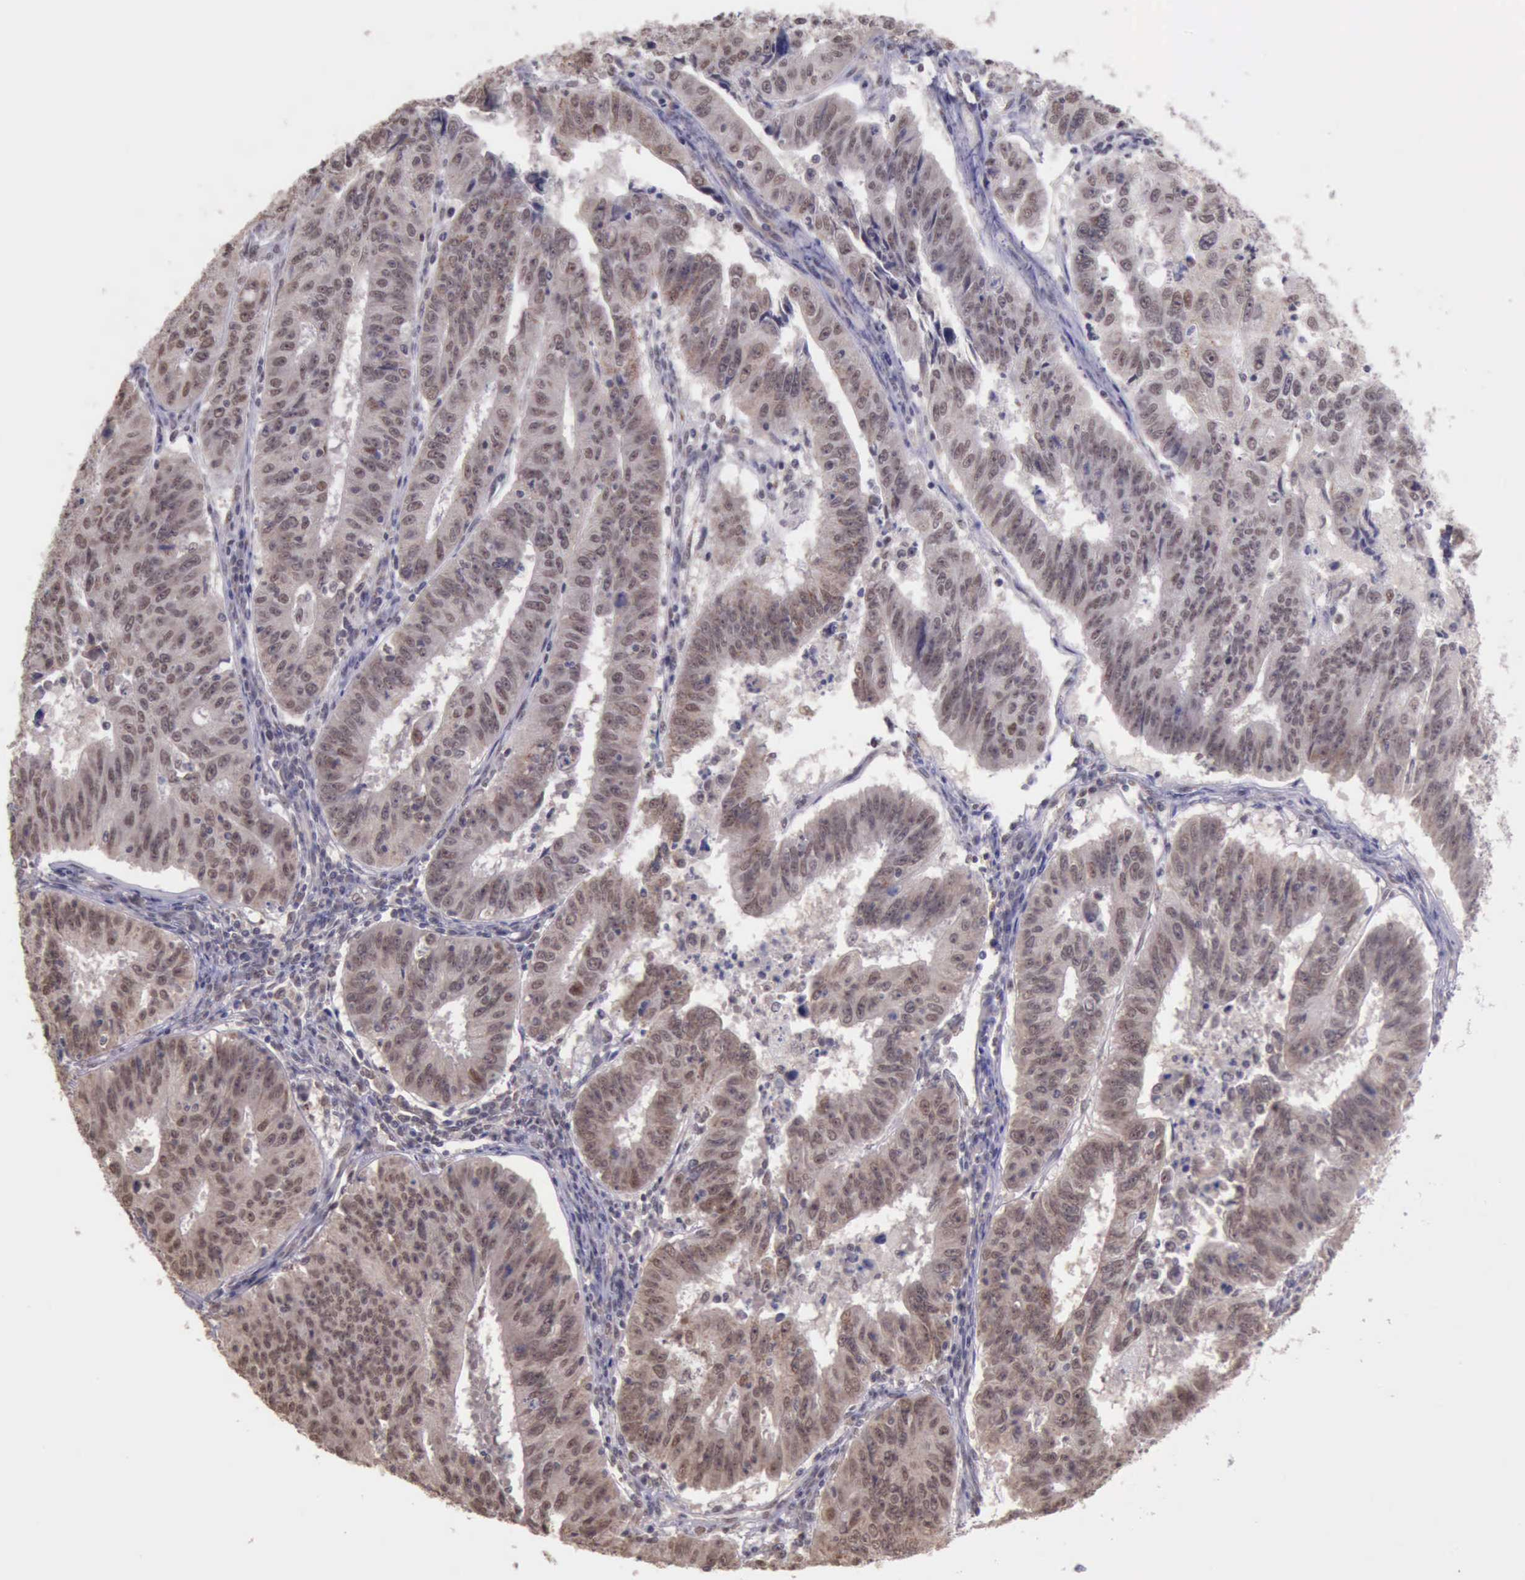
{"staining": {"intensity": "moderate", "quantity": ">75%", "location": "nuclear"}, "tissue": "endometrial cancer", "cell_type": "Tumor cells", "image_type": "cancer", "snomed": [{"axis": "morphology", "description": "Adenocarcinoma, NOS"}, {"axis": "topography", "description": "Endometrium"}], "caption": "Immunohistochemistry (IHC) of endometrial adenocarcinoma shows medium levels of moderate nuclear staining in approximately >75% of tumor cells. (DAB (3,3'-diaminobenzidine) IHC with brightfield microscopy, high magnification).", "gene": "PRPF39", "patient": {"sex": "female", "age": 42}}